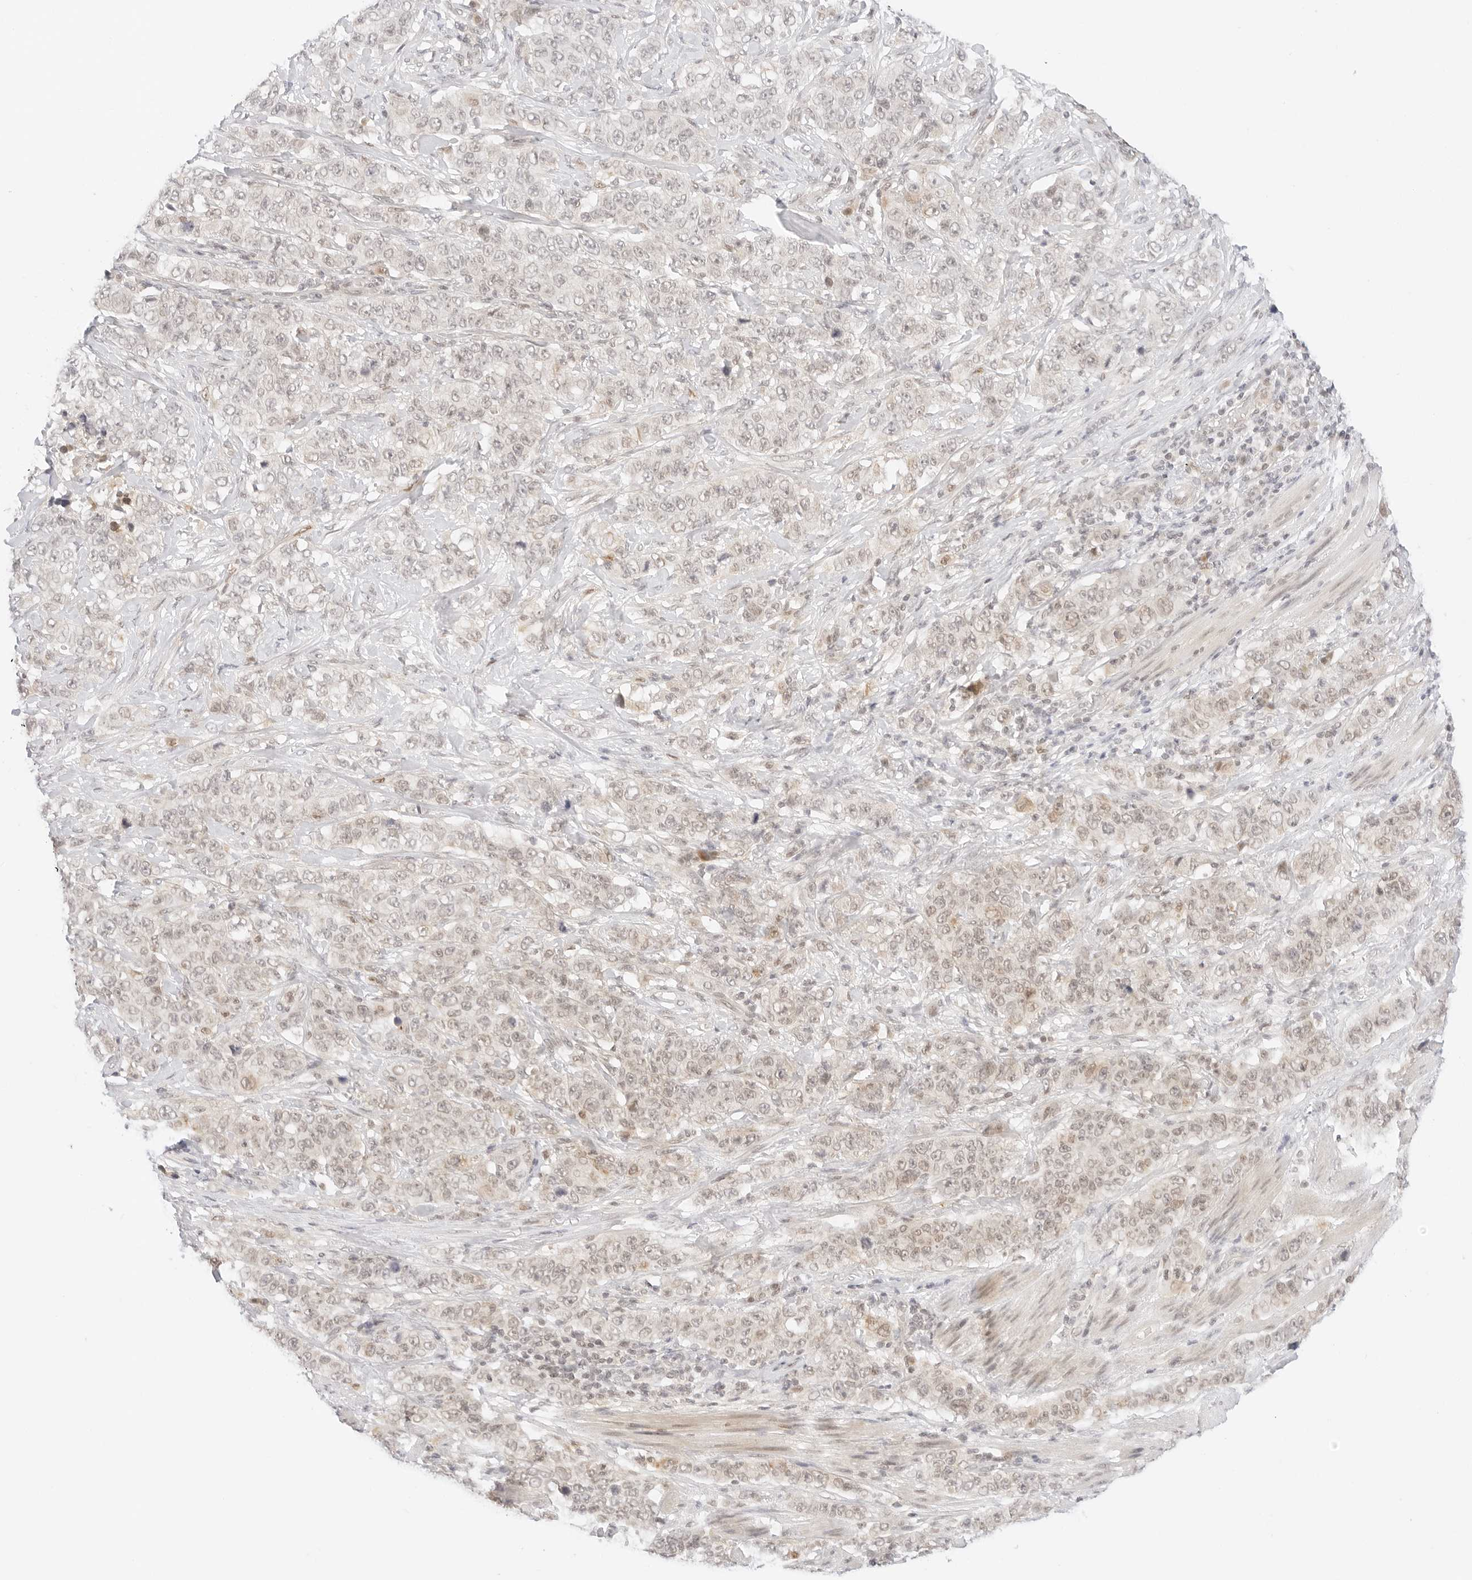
{"staining": {"intensity": "weak", "quantity": "25%-75%", "location": "nuclear"}, "tissue": "stomach cancer", "cell_type": "Tumor cells", "image_type": "cancer", "snomed": [{"axis": "morphology", "description": "Adenocarcinoma, NOS"}, {"axis": "topography", "description": "Stomach"}], "caption": "This is an image of IHC staining of stomach cancer, which shows weak positivity in the nuclear of tumor cells.", "gene": "POLR3C", "patient": {"sex": "male", "age": 48}}